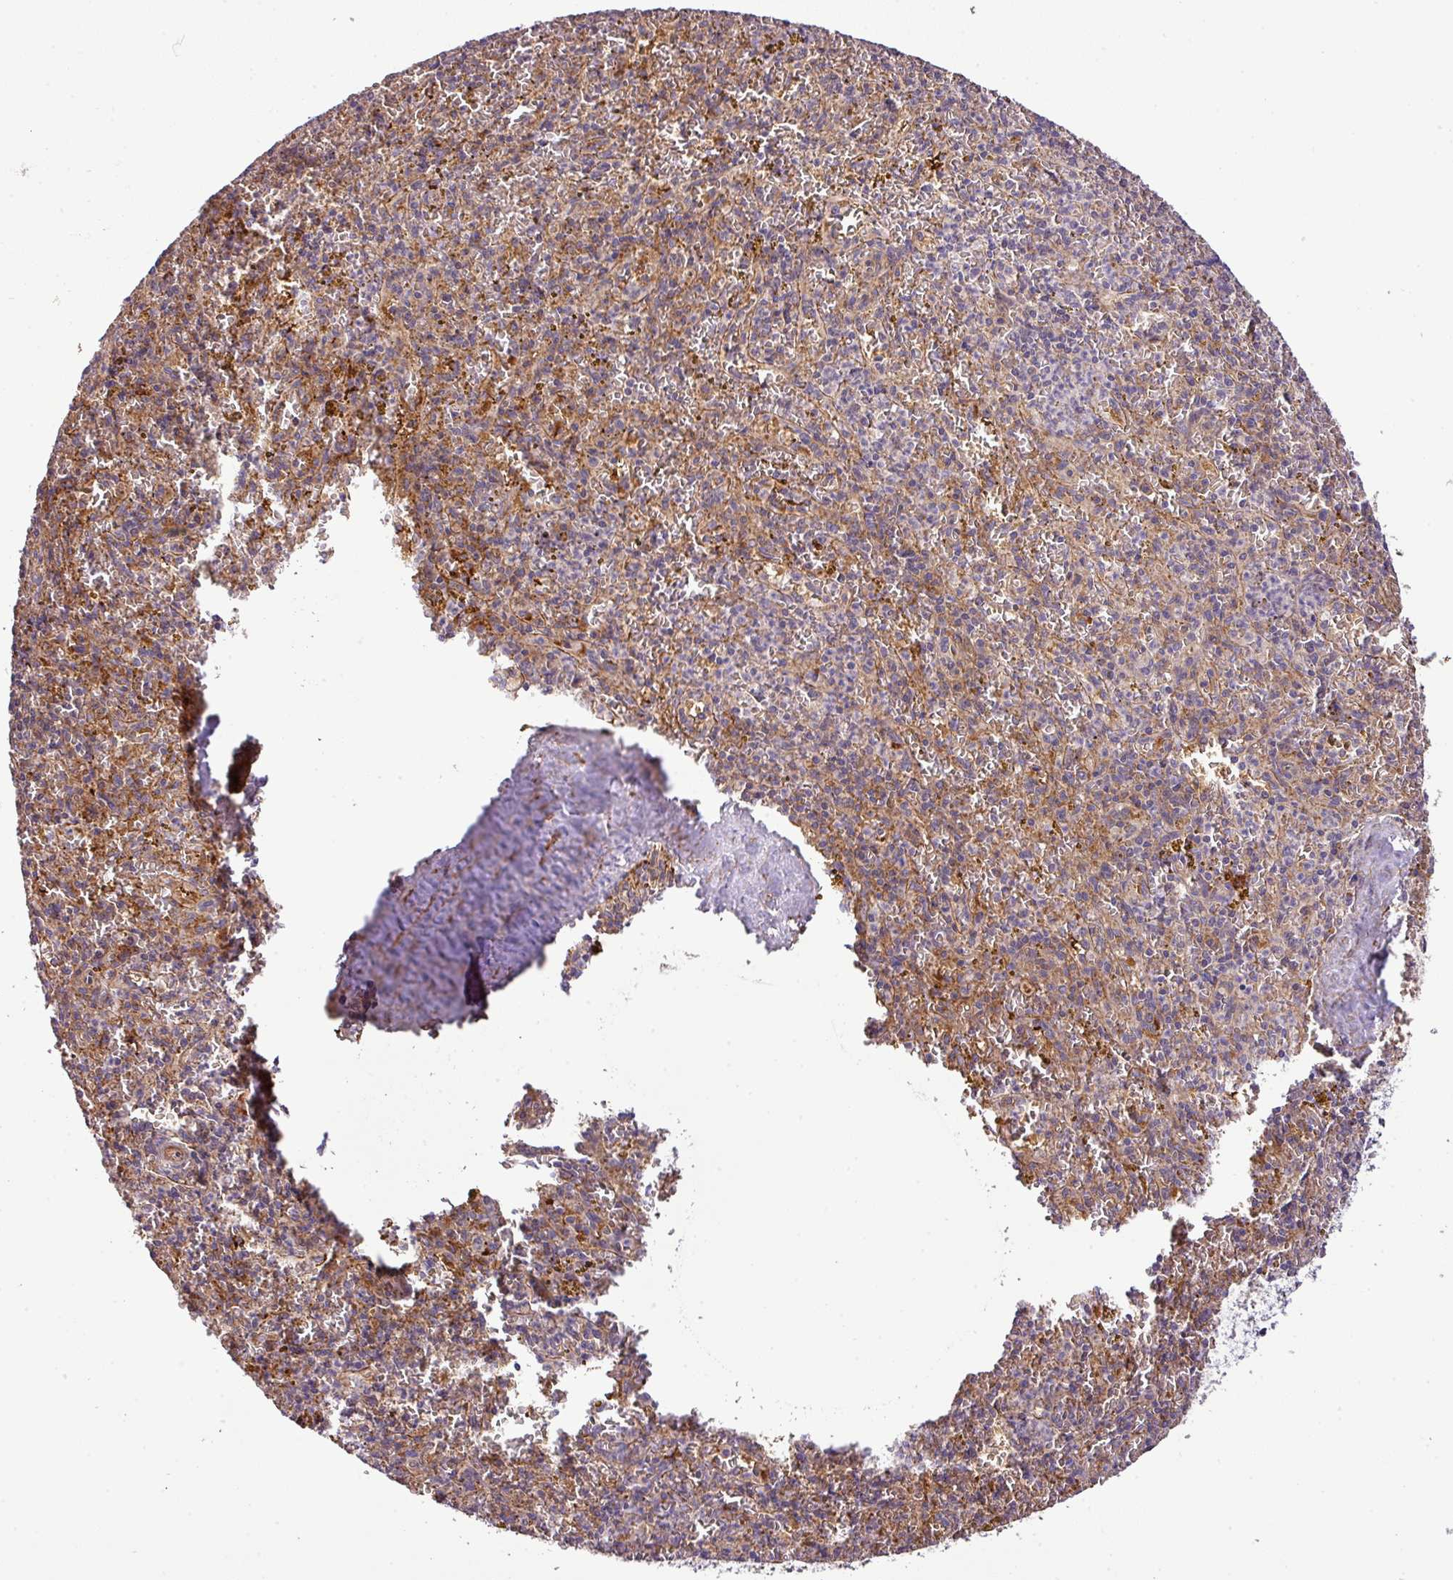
{"staining": {"intensity": "negative", "quantity": "none", "location": "none"}, "tissue": "spleen", "cell_type": "Cells in red pulp", "image_type": "normal", "snomed": [{"axis": "morphology", "description": "Normal tissue, NOS"}, {"axis": "topography", "description": "Spleen"}], "caption": "This image is of unremarkable spleen stained with immunohistochemistry (IHC) to label a protein in brown with the nuclei are counter-stained blue. There is no staining in cells in red pulp. (IHC, brightfield microscopy, high magnification).", "gene": "CASS4", "patient": {"sex": "male", "age": 57}}